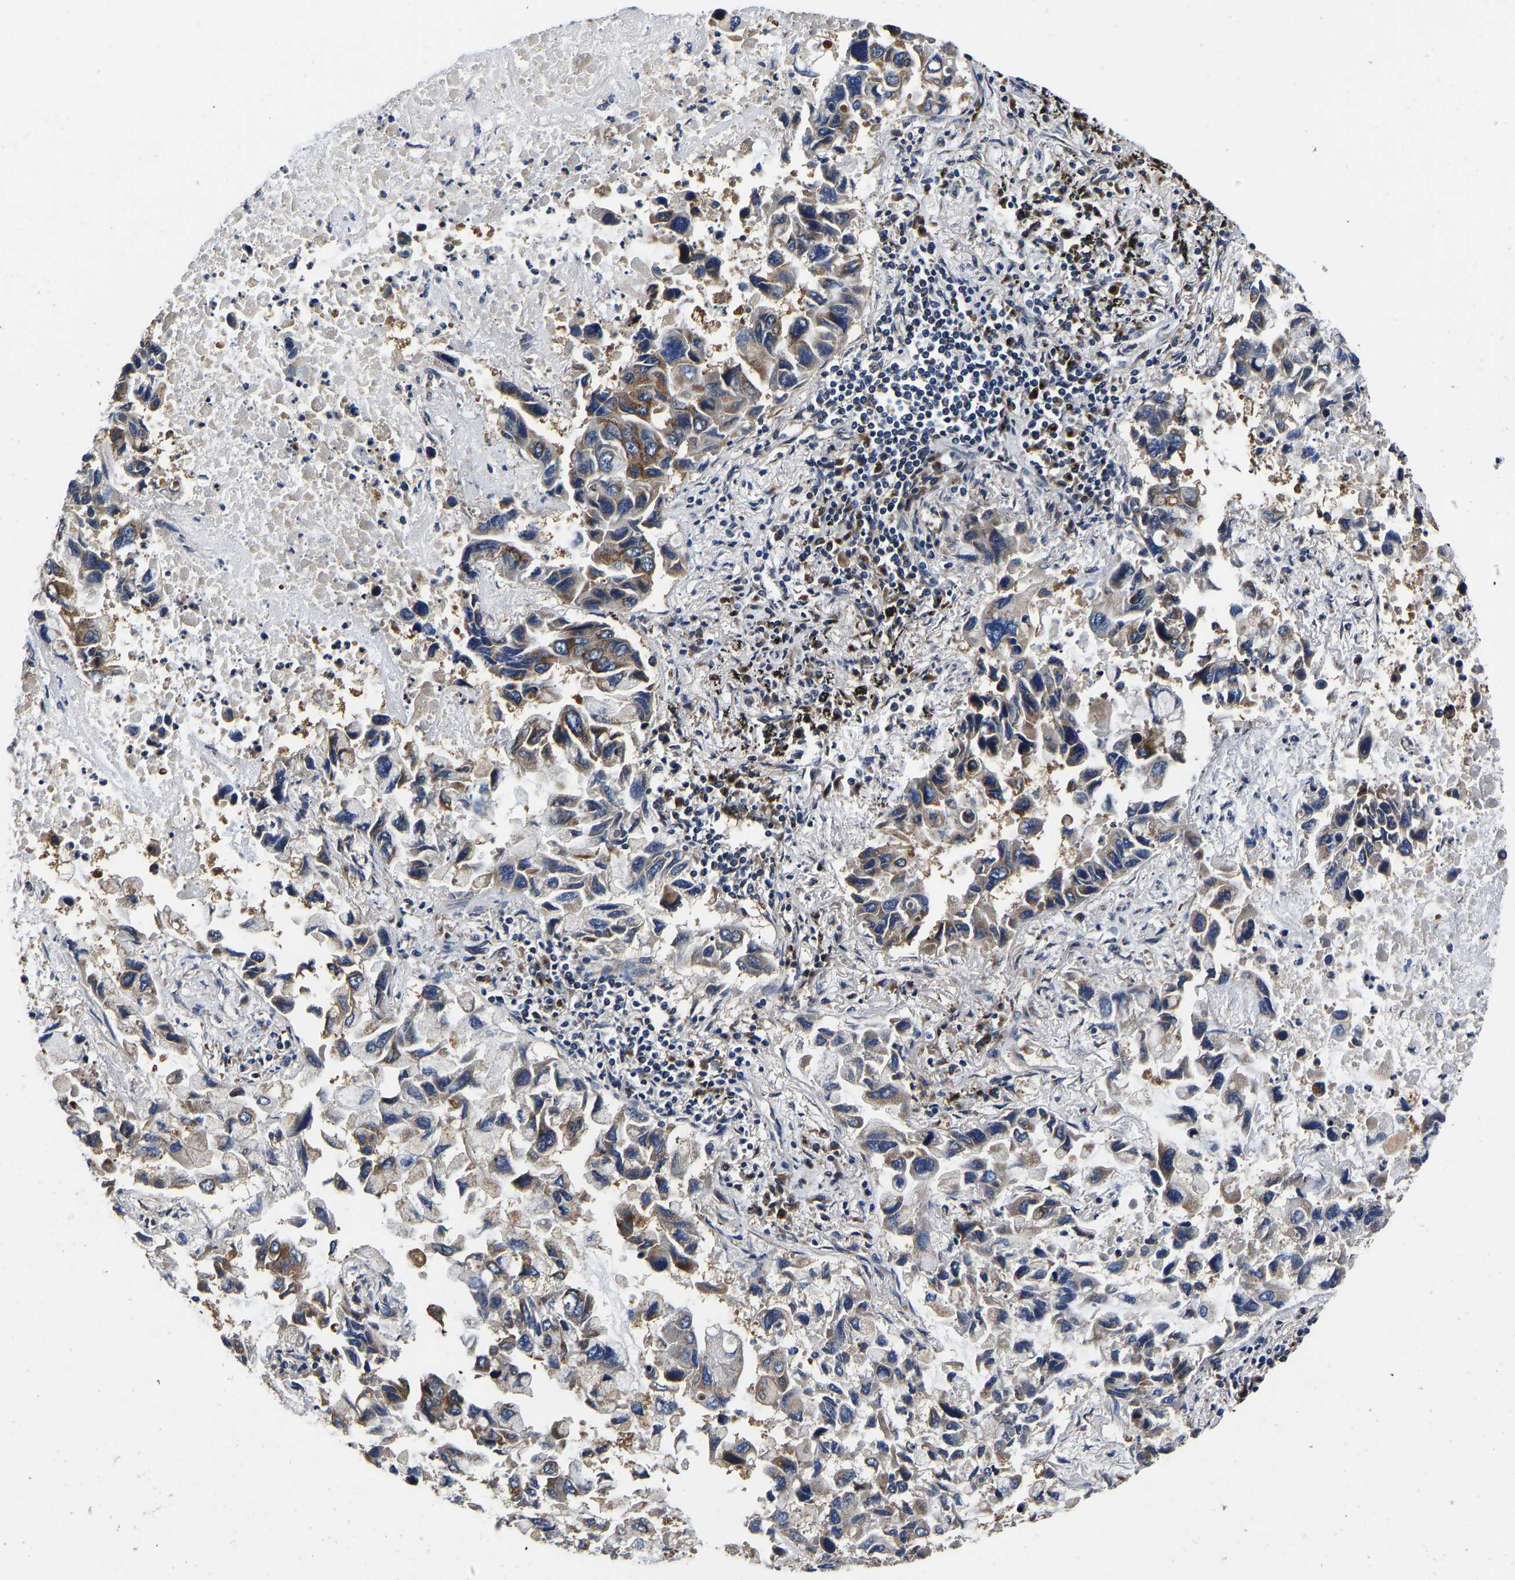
{"staining": {"intensity": "moderate", "quantity": ">75%", "location": "cytoplasmic/membranous"}, "tissue": "lung cancer", "cell_type": "Tumor cells", "image_type": "cancer", "snomed": [{"axis": "morphology", "description": "Adenocarcinoma, NOS"}, {"axis": "topography", "description": "Lung"}], "caption": "Immunohistochemical staining of lung adenocarcinoma reveals moderate cytoplasmic/membranous protein positivity in about >75% of tumor cells. (DAB IHC with brightfield microscopy, high magnification).", "gene": "RABAC1", "patient": {"sex": "male", "age": 64}}